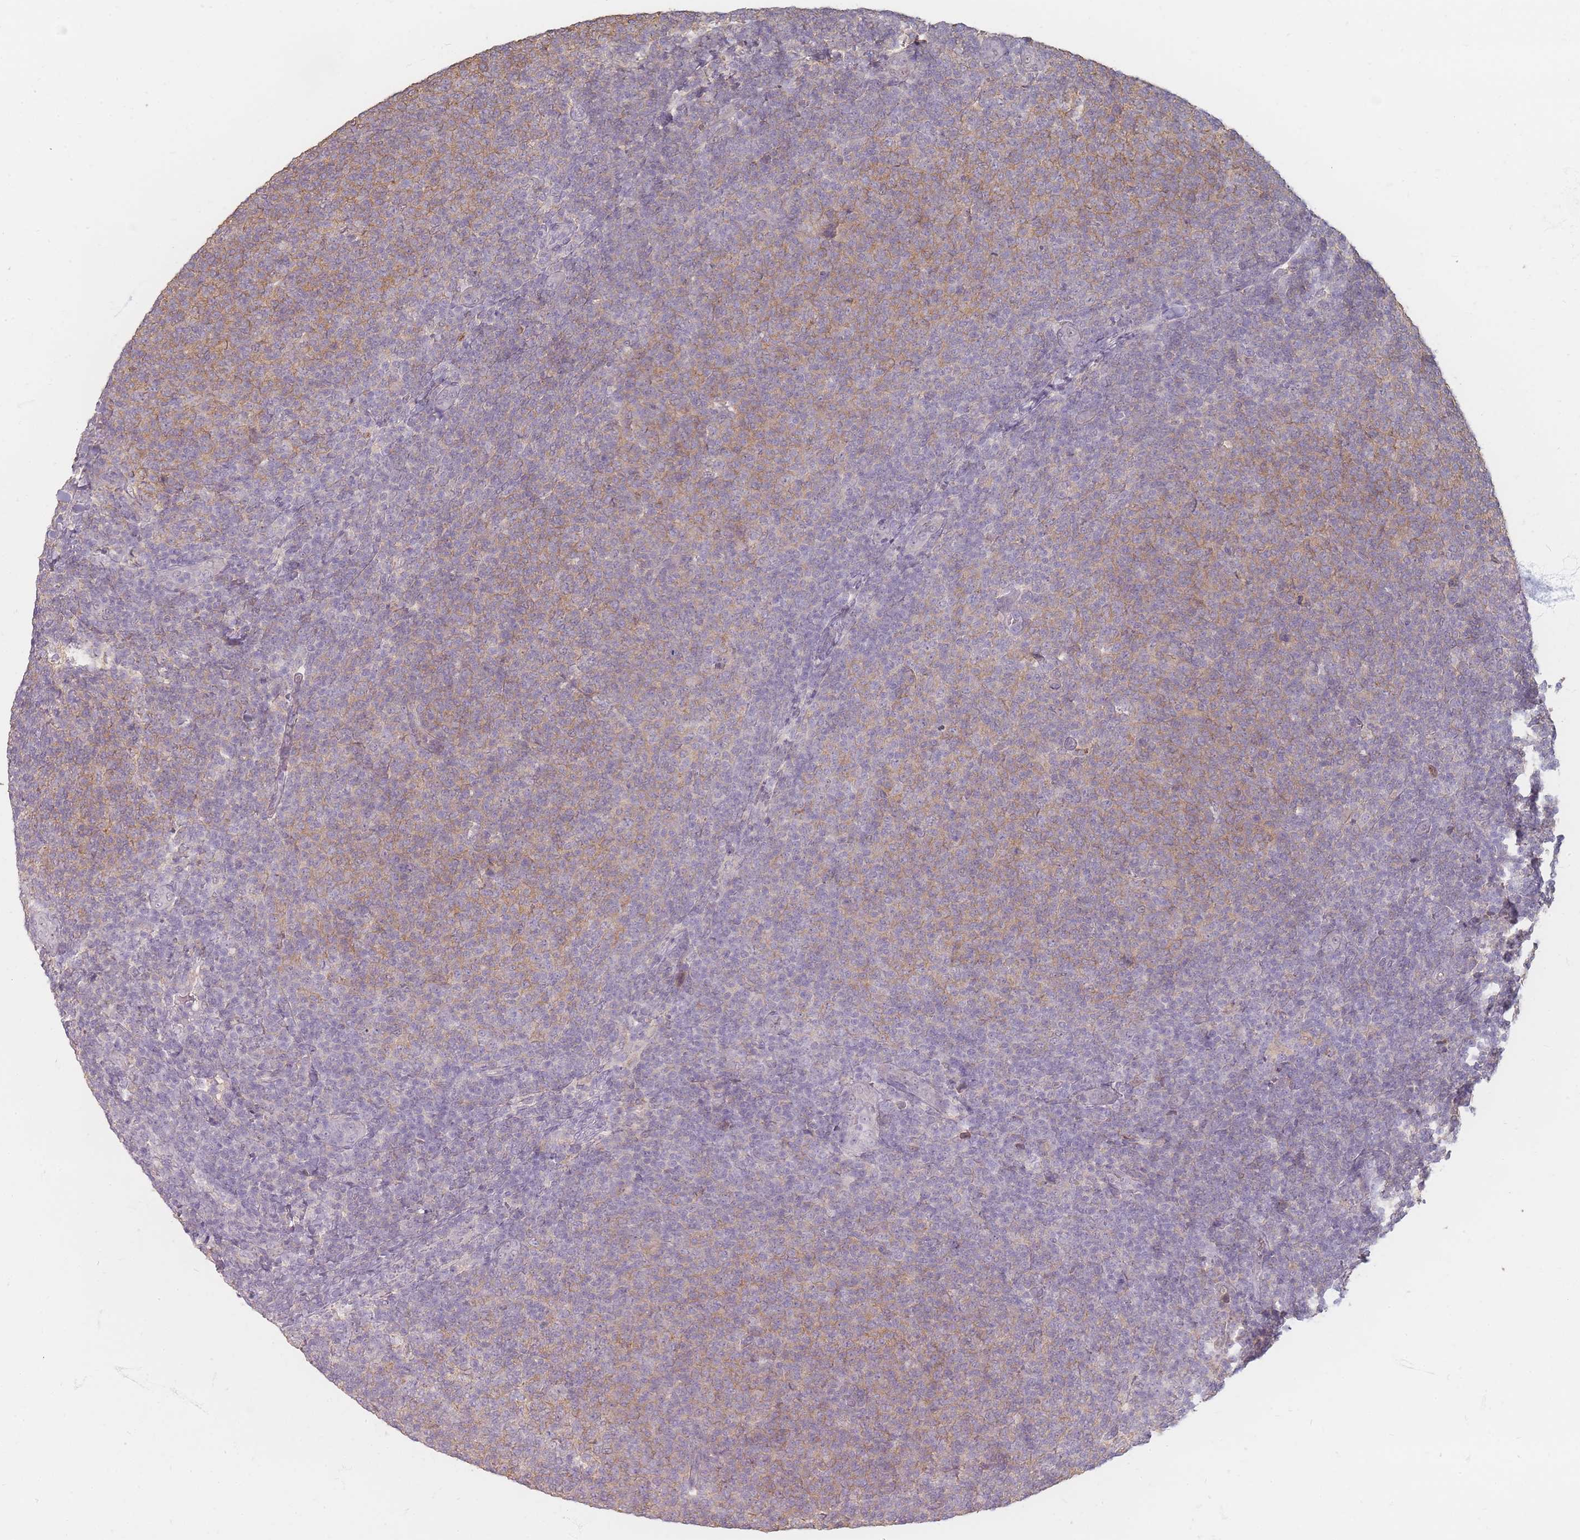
{"staining": {"intensity": "moderate", "quantity": "25%-75%", "location": "cytoplasmic/membranous"}, "tissue": "lymphoma", "cell_type": "Tumor cells", "image_type": "cancer", "snomed": [{"axis": "morphology", "description": "Malignant lymphoma, non-Hodgkin's type, Low grade"}, {"axis": "topography", "description": "Lymph node"}], "caption": "A photomicrograph of human malignant lymphoma, non-Hodgkin's type (low-grade) stained for a protein displays moderate cytoplasmic/membranous brown staining in tumor cells. (DAB IHC, brown staining for protein, blue staining for nuclei).", "gene": "RFTN1", "patient": {"sex": "male", "age": 66}}